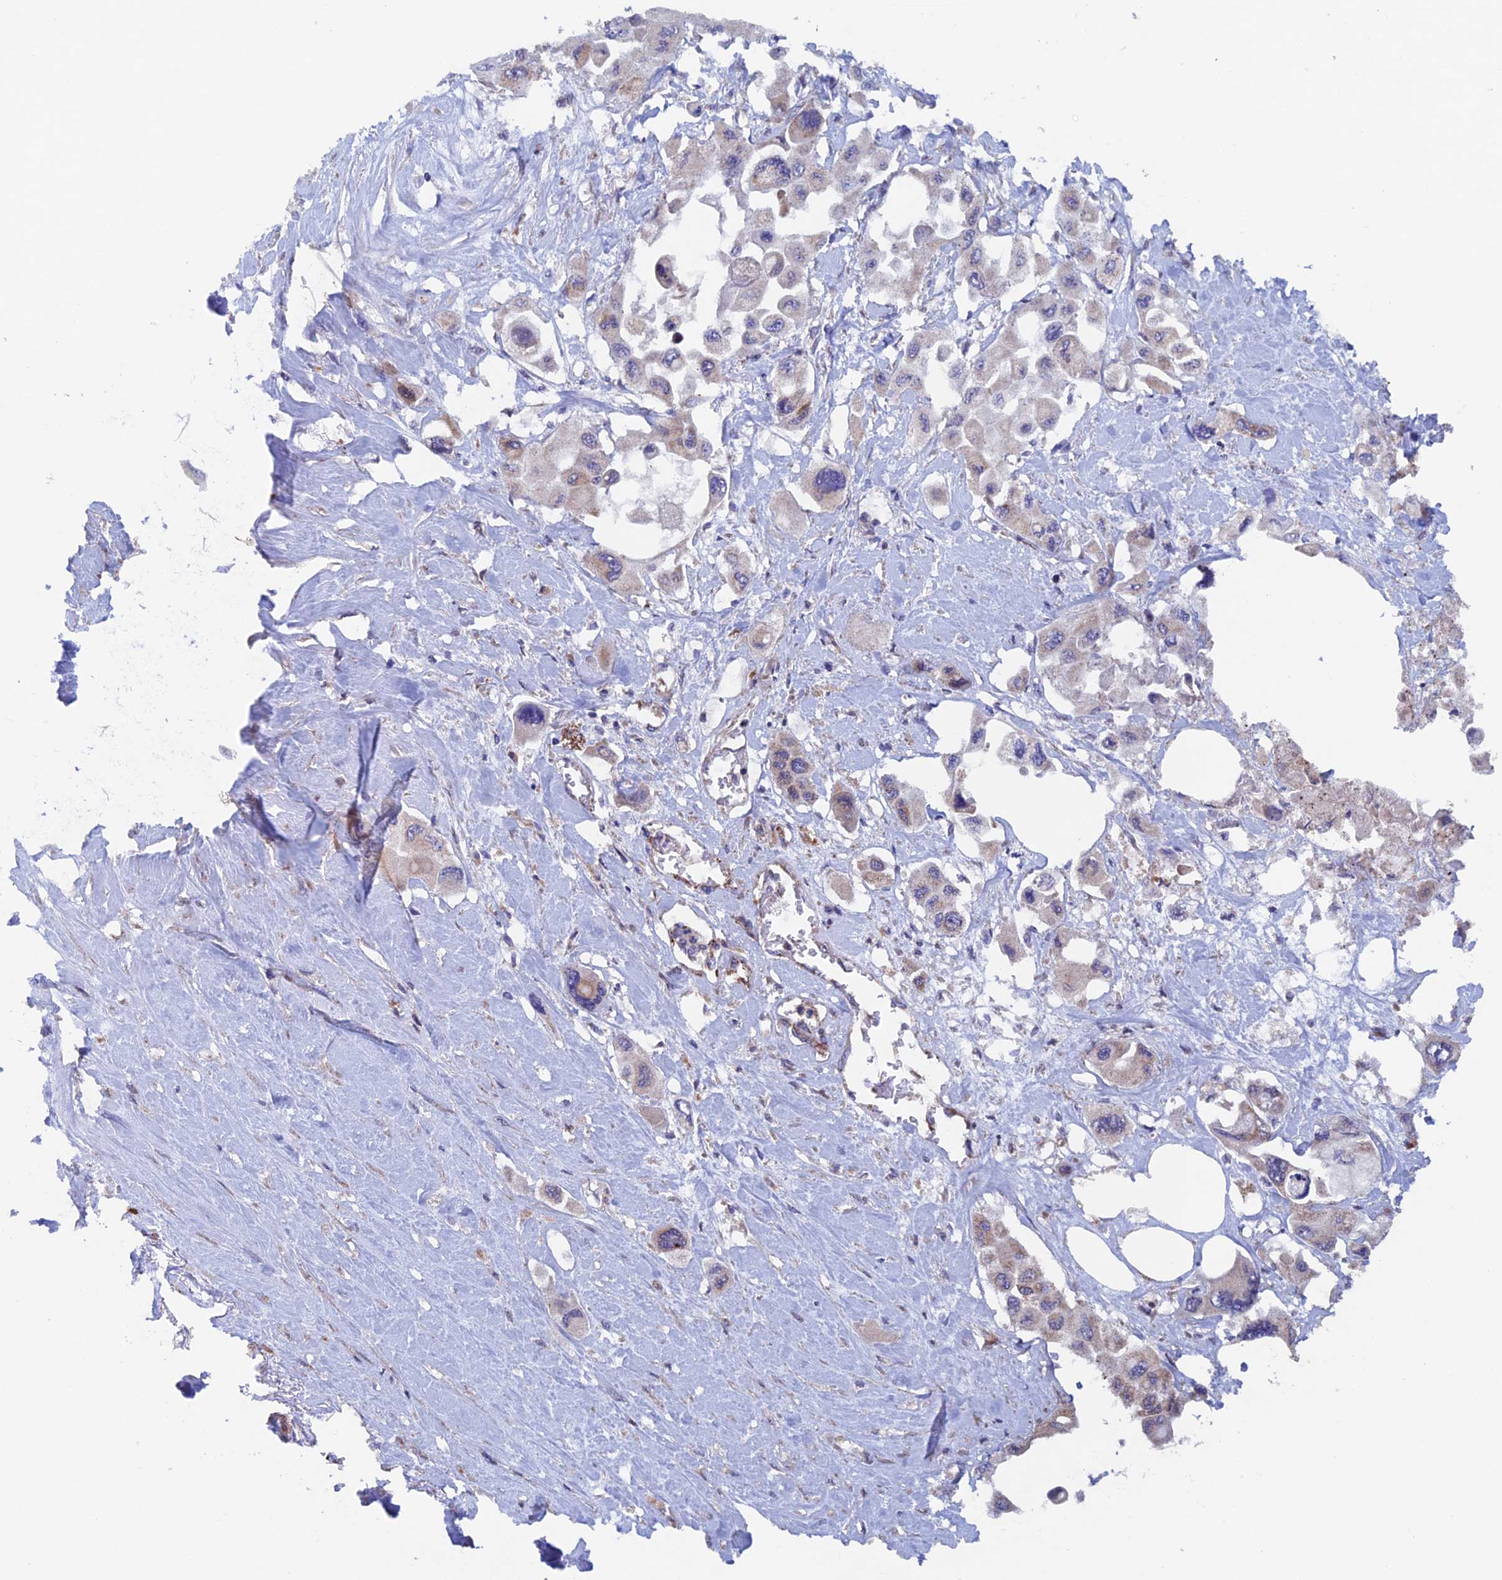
{"staining": {"intensity": "weak", "quantity": "<25%", "location": "cytoplasmic/membranous"}, "tissue": "pancreatic cancer", "cell_type": "Tumor cells", "image_type": "cancer", "snomed": [{"axis": "morphology", "description": "Adenocarcinoma, NOS"}, {"axis": "topography", "description": "Pancreas"}], "caption": "Tumor cells are negative for protein expression in human adenocarcinoma (pancreatic).", "gene": "MRPL1", "patient": {"sex": "male", "age": 92}}